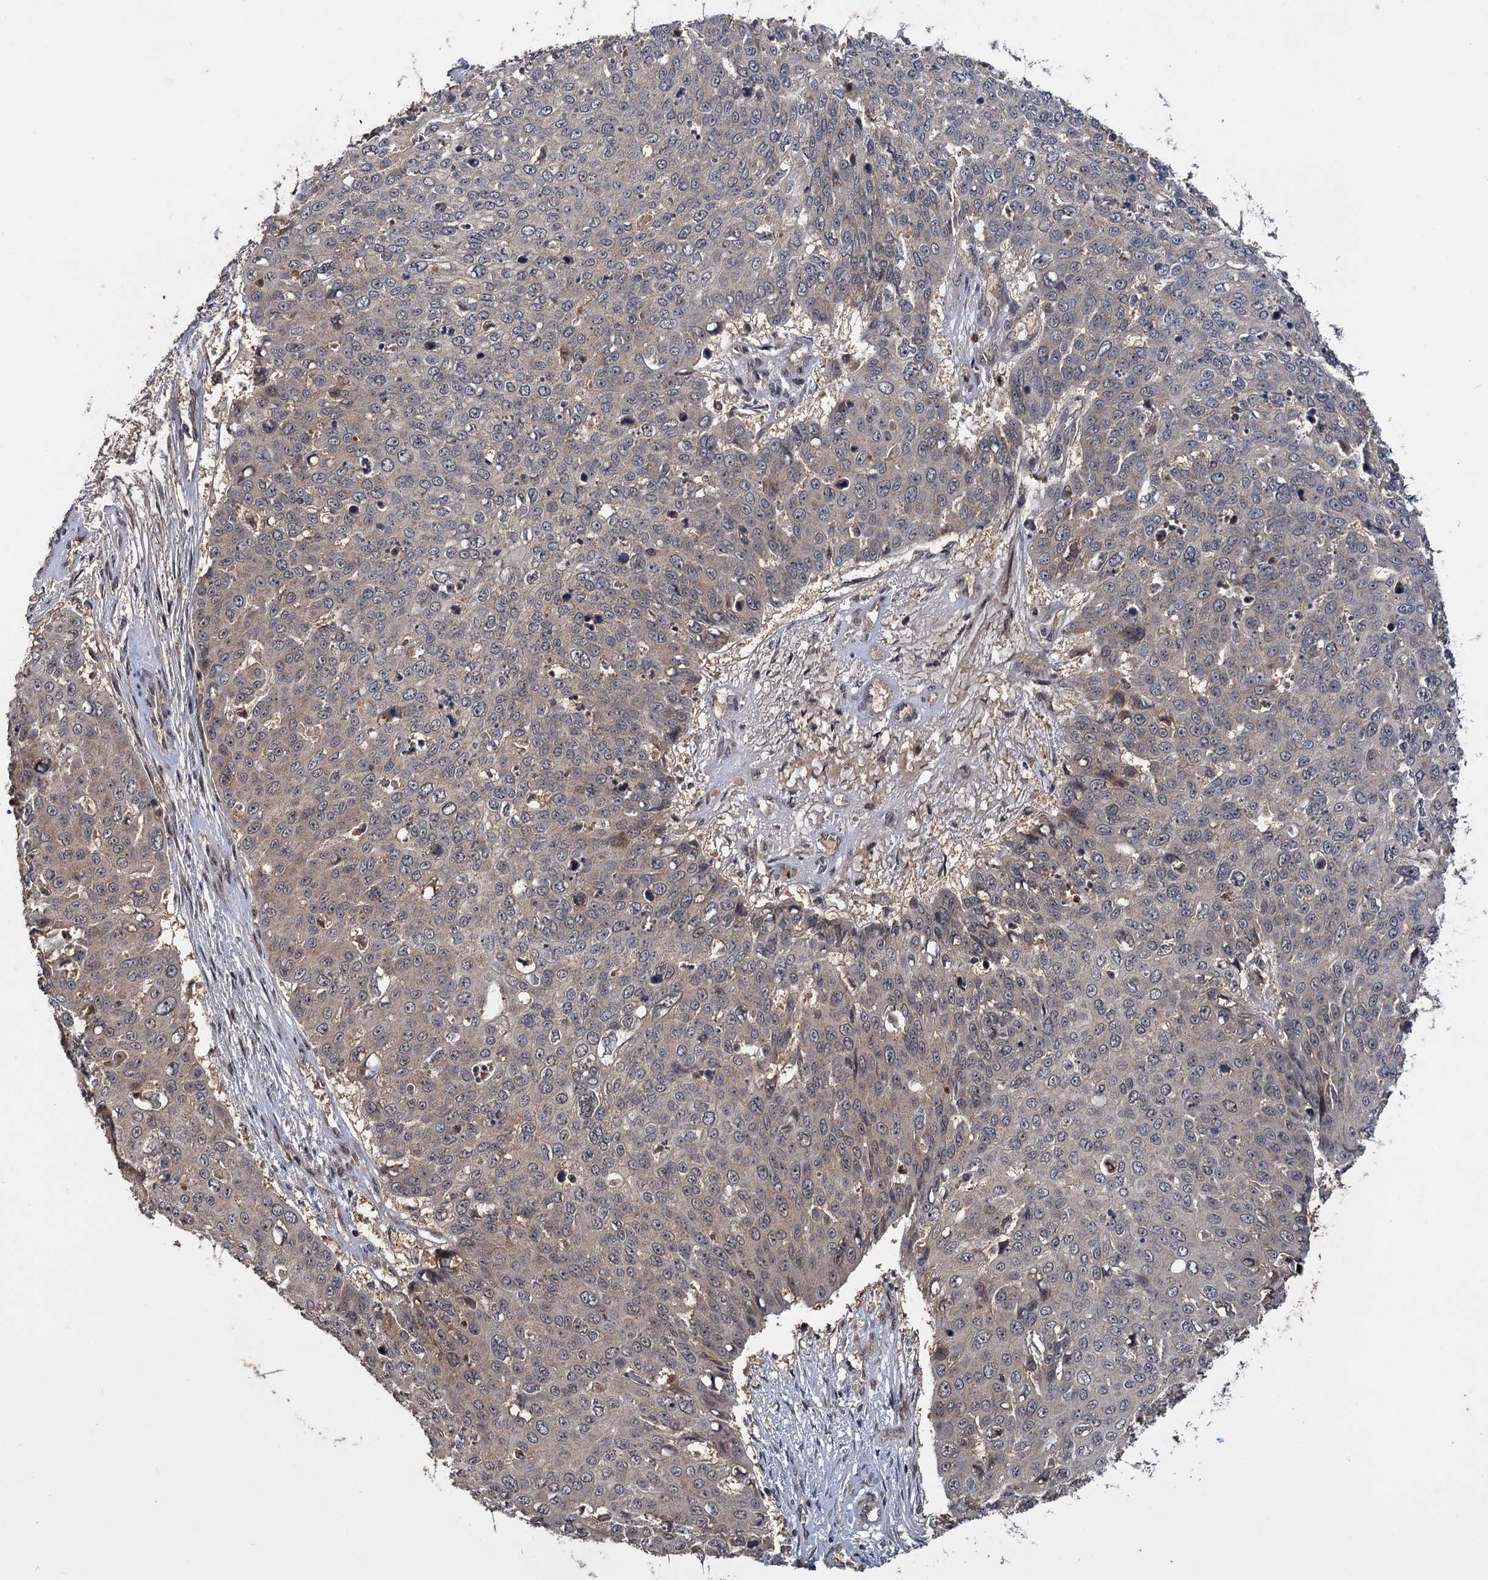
{"staining": {"intensity": "weak", "quantity": "<25%", "location": "cytoplasmic/membranous,nuclear"}, "tissue": "skin cancer", "cell_type": "Tumor cells", "image_type": "cancer", "snomed": [{"axis": "morphology", "description": "Squamous cell carcinoma, NOS"}, {"axis": "topography", "description": "Skin"}], "caption": "The image shows no significant expression in tumor cells of skin cancer. The staining was performed using DAB to visualize the protein expression in brown, while the nuclei were stained in blue with hematoxylin (Magnification: 20x).", "gene": "KANSL2", "patient": {"sex": "male", "age": 71}}